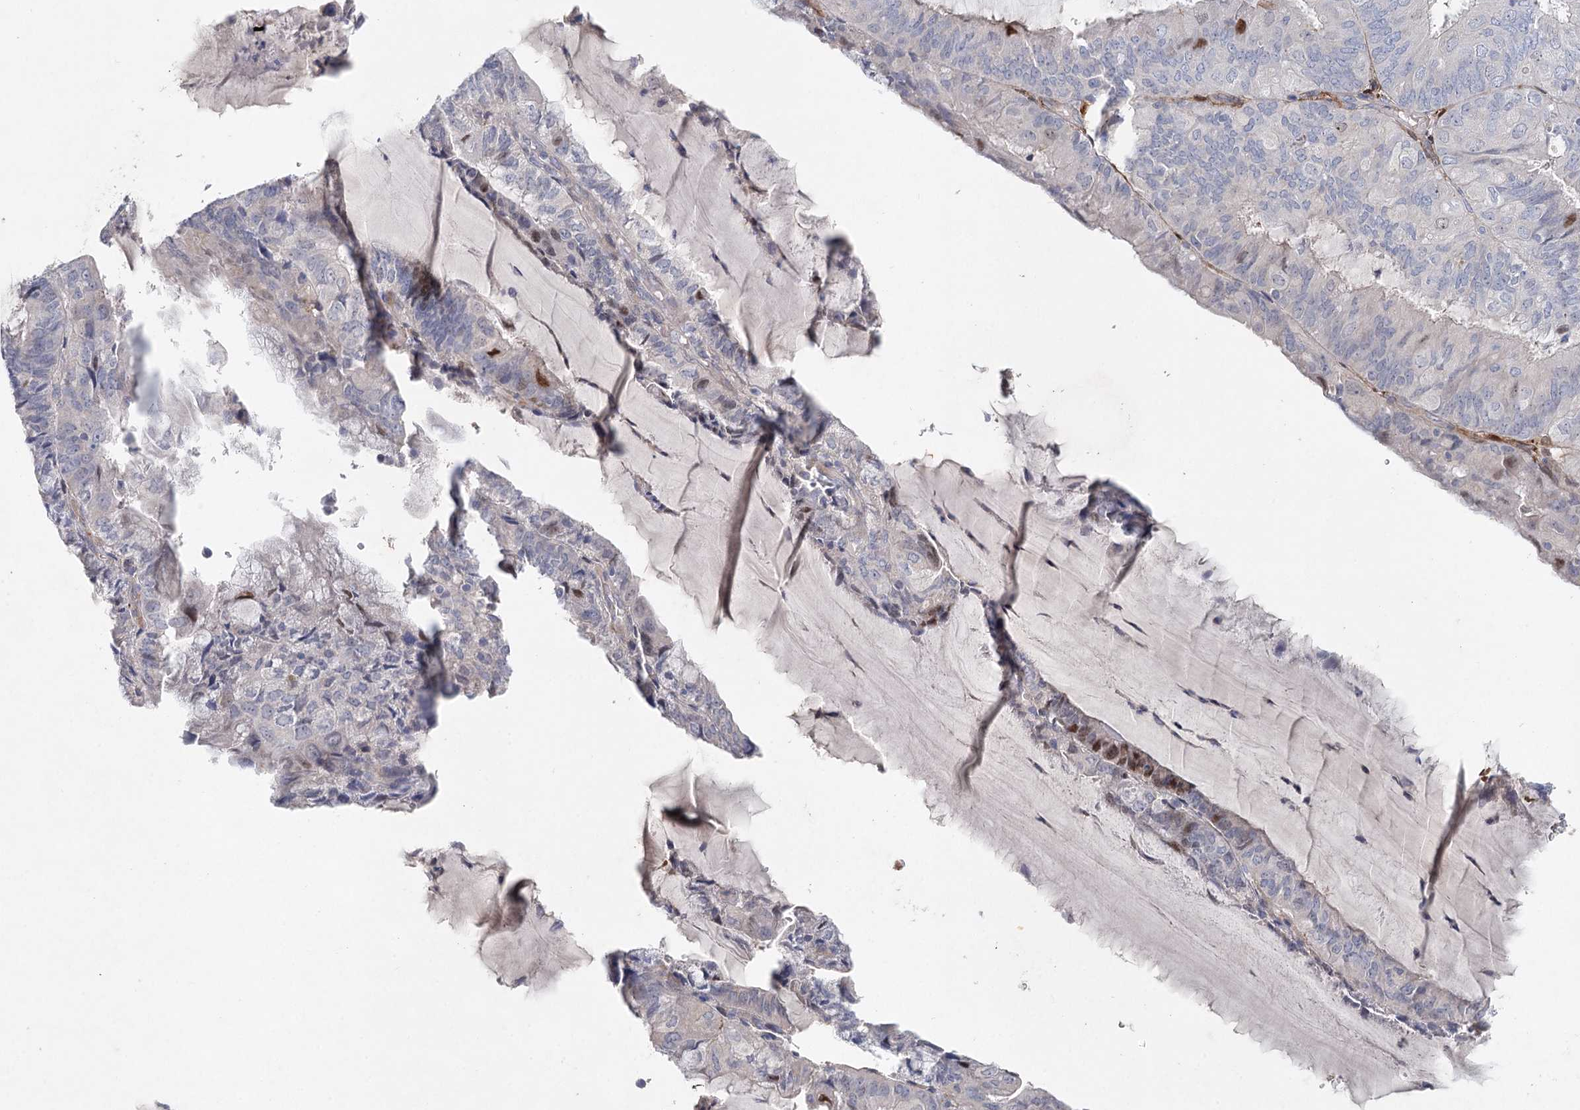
{"staining": {"intensity": "moderate", "quantity": "<25%", "location": "nuclear"}, "tissue": "endometrial cancer", "cell_type": "Tumor cells", "image_type": "cancer", "snomed": [{"axis": "morphology", "description": "Adenocarcinoma, NOS"}, {"axis": "topography", "description": "Endometrium"}], "caption": "High-power microscopy captured an immunohistochemistry image of endometrial cancer (adenocarcinoma), revealing moderate nuclear positivity in about <25% of tumor cells. (Brightfield microscopy of DAB IHC at high magnification).", "gene": "SLC19A3", "patient": {"sex": "female", "age": 81}}